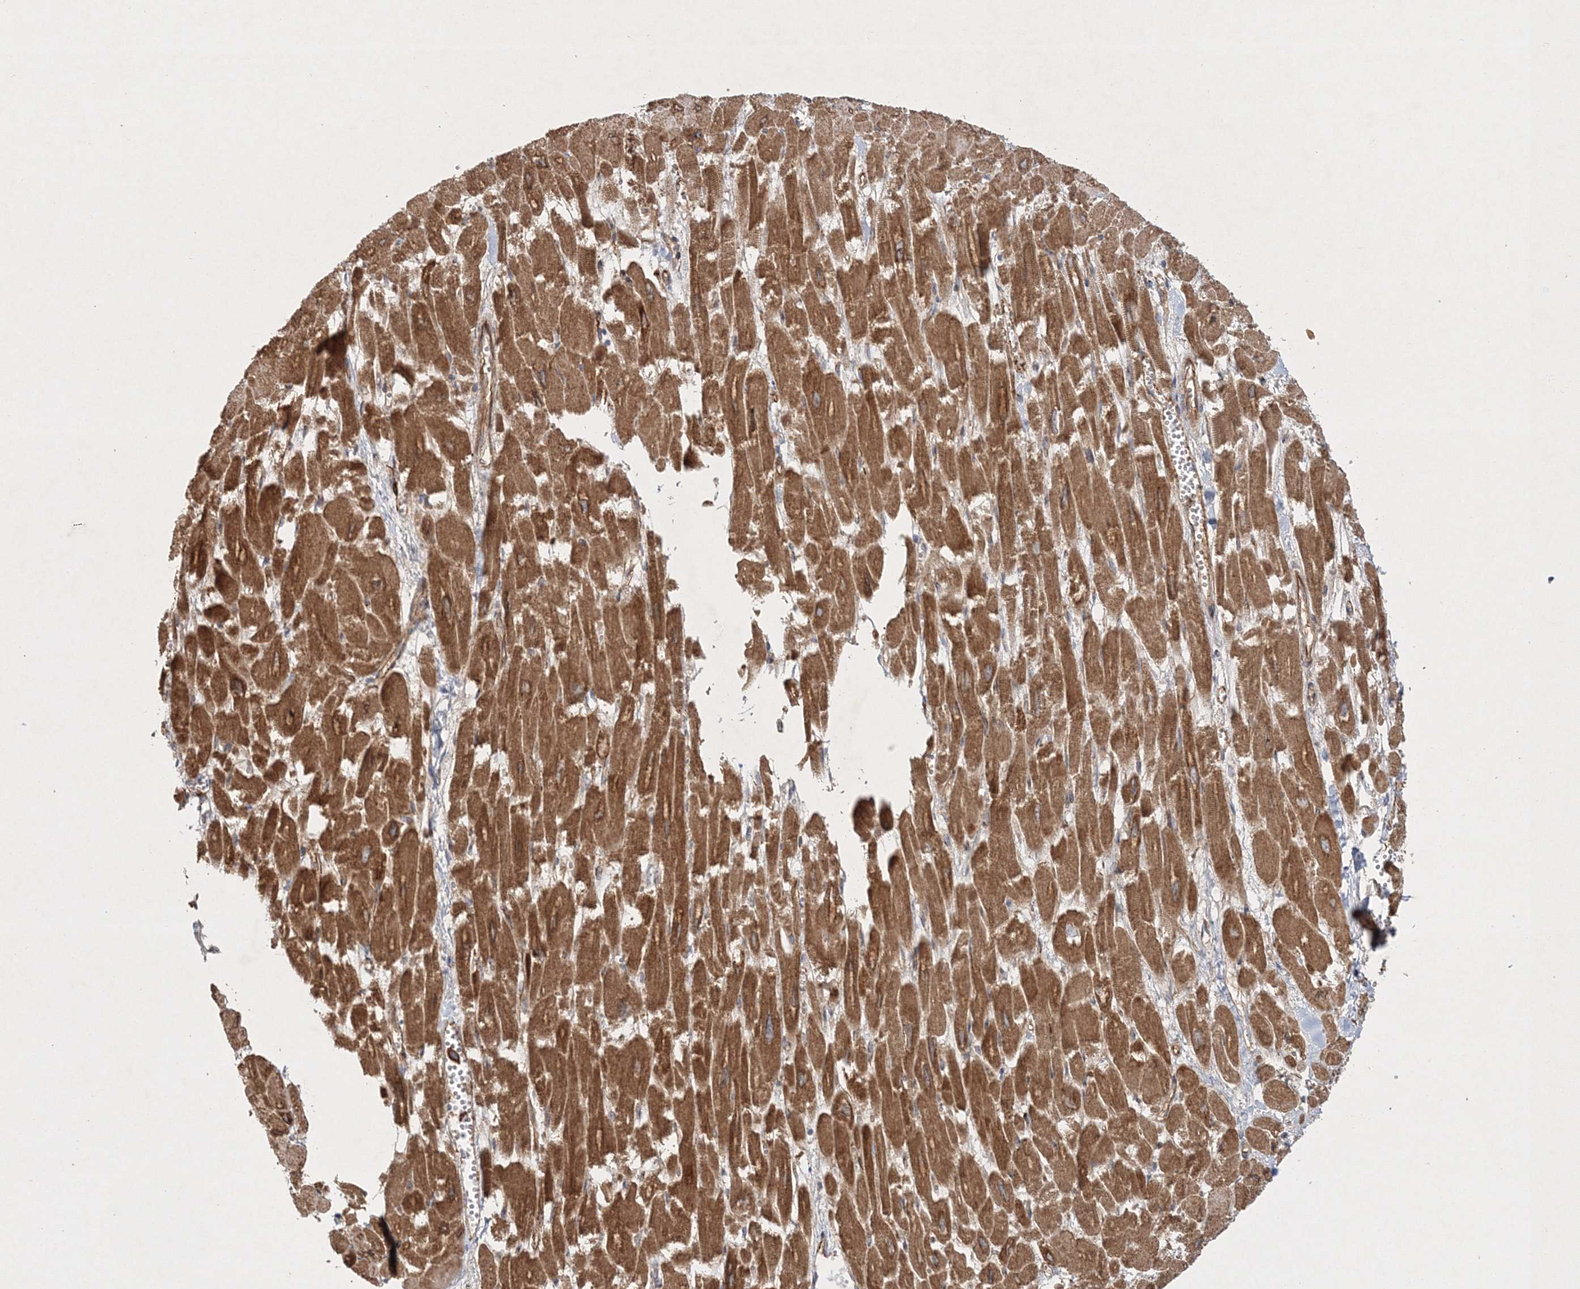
{"staining": {"intensity": "moderate", "quantity": ">75%", "location": "cytoplasmic/membranous"}, "tissue": "heart muscle", "cell_type": "Cardiomyocytes", "image_type": "normal", "snomed": [{"axis": "morphology", "description": "Normal tissue, NOS"}, {"axis": "topography", "description": "Heart"}], "caption": "Protein expression analysis of benign human heart muscle reveals moderate cytoplasmic/membranous positivity in approximately >75% of cardiomyocytes. (DAB (3,3'-diaminobenzidine) IHC, brown staining for protein, blue staining for nuclei).", "gene": "ZFYVE16", "patient": {"sex": "male", "age": 54}}